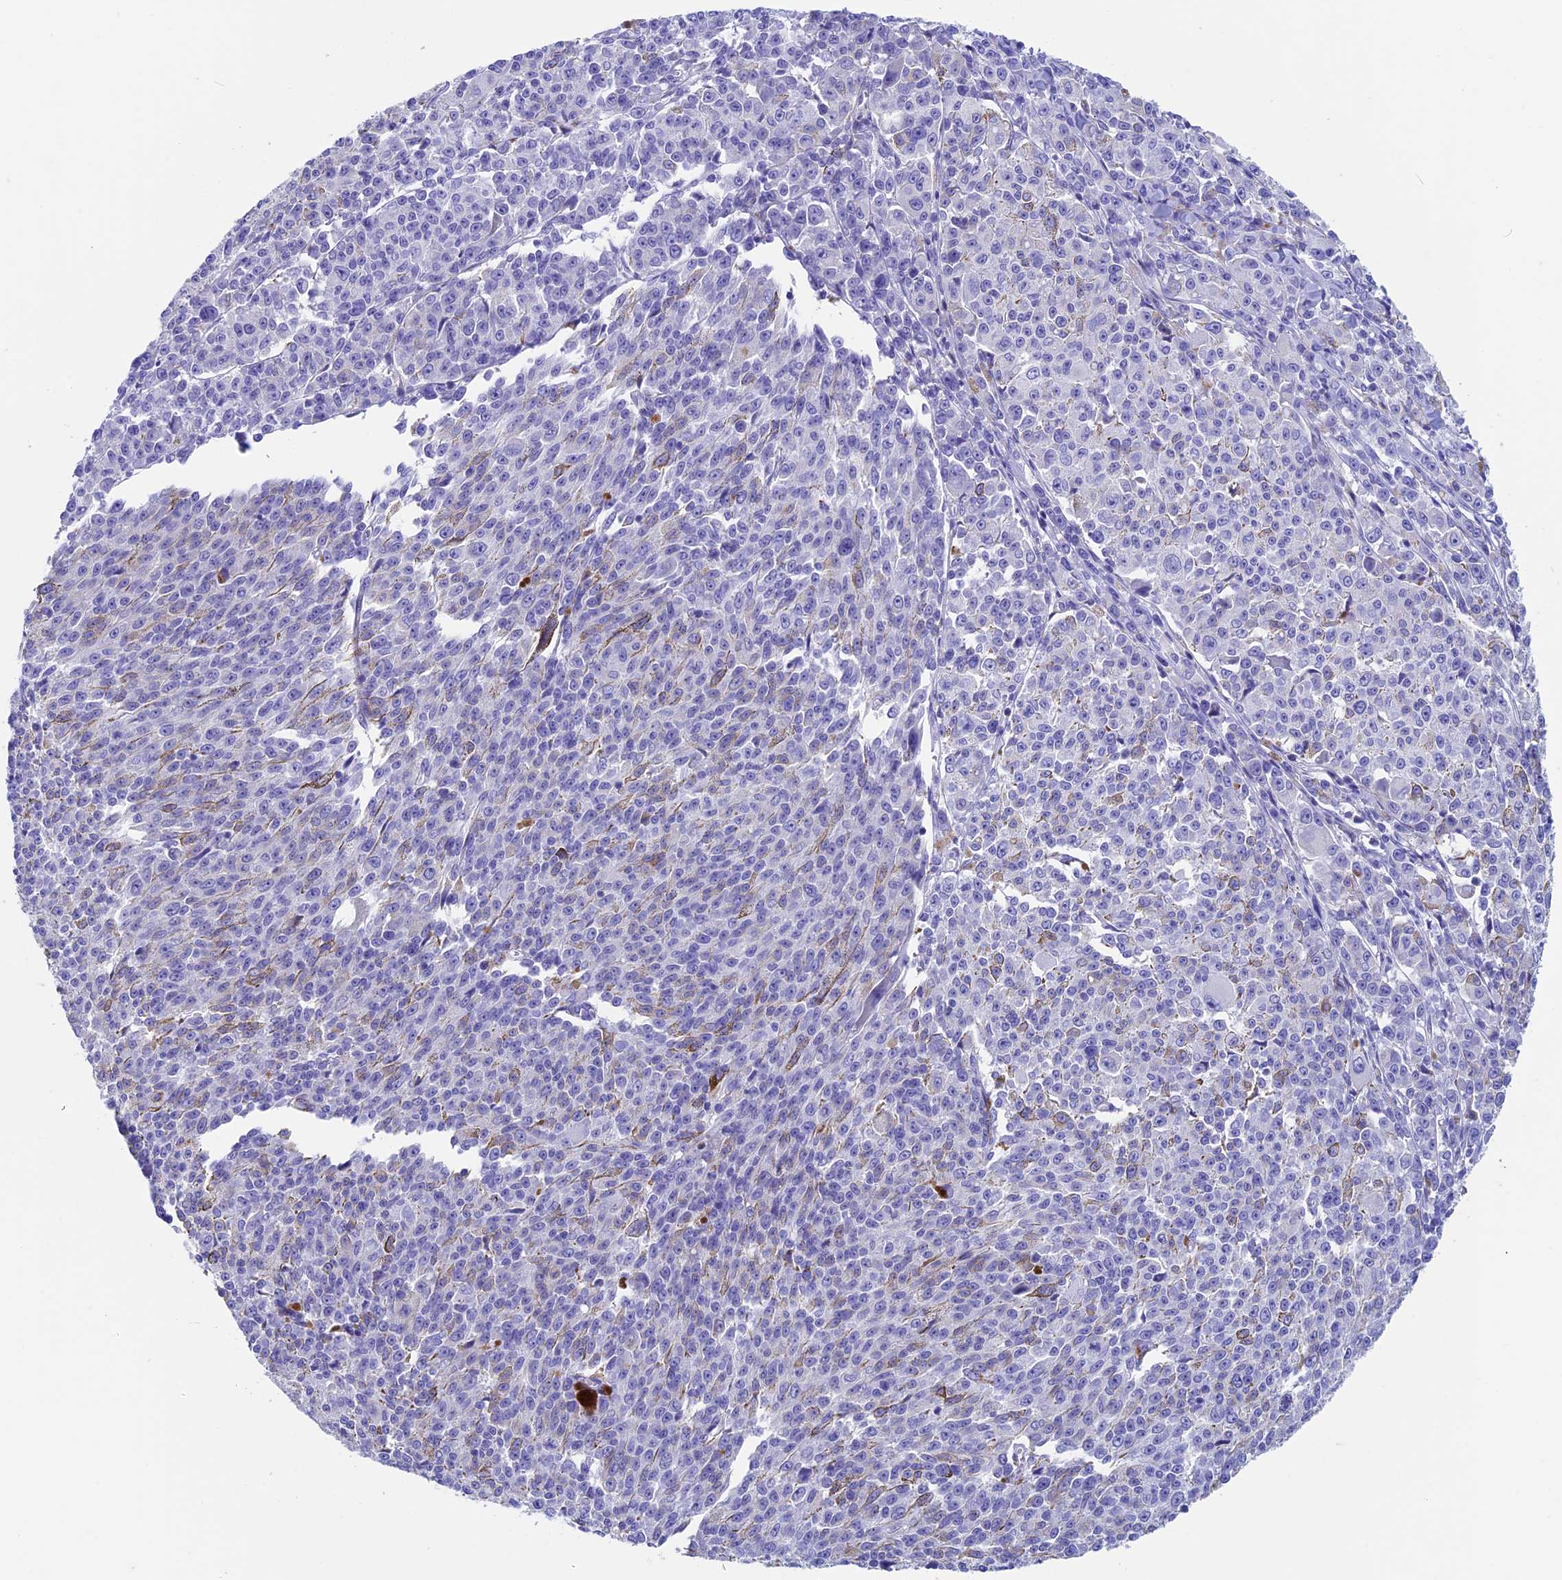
{"staining": {"intensity": "negative", "quantity": "none", "location": "none"}, "tissue": "melanoma", "cell_type": "Tumor cells", "image_type": "cancer", "snomed": [{"axis": "morphology", "description": "Malignant melanoma, NOS"}, {"axis": "topography", "description": "Skin"}], "caption": "The immunohistochemistry (IHC) micrograph has no significant positivity in tumor cells of melanoma tissue. (Brightfield microscopy of DAB IHC at high magnification).", "gene": "ADH7", "patient": {"sex": "female", "age": 52}}